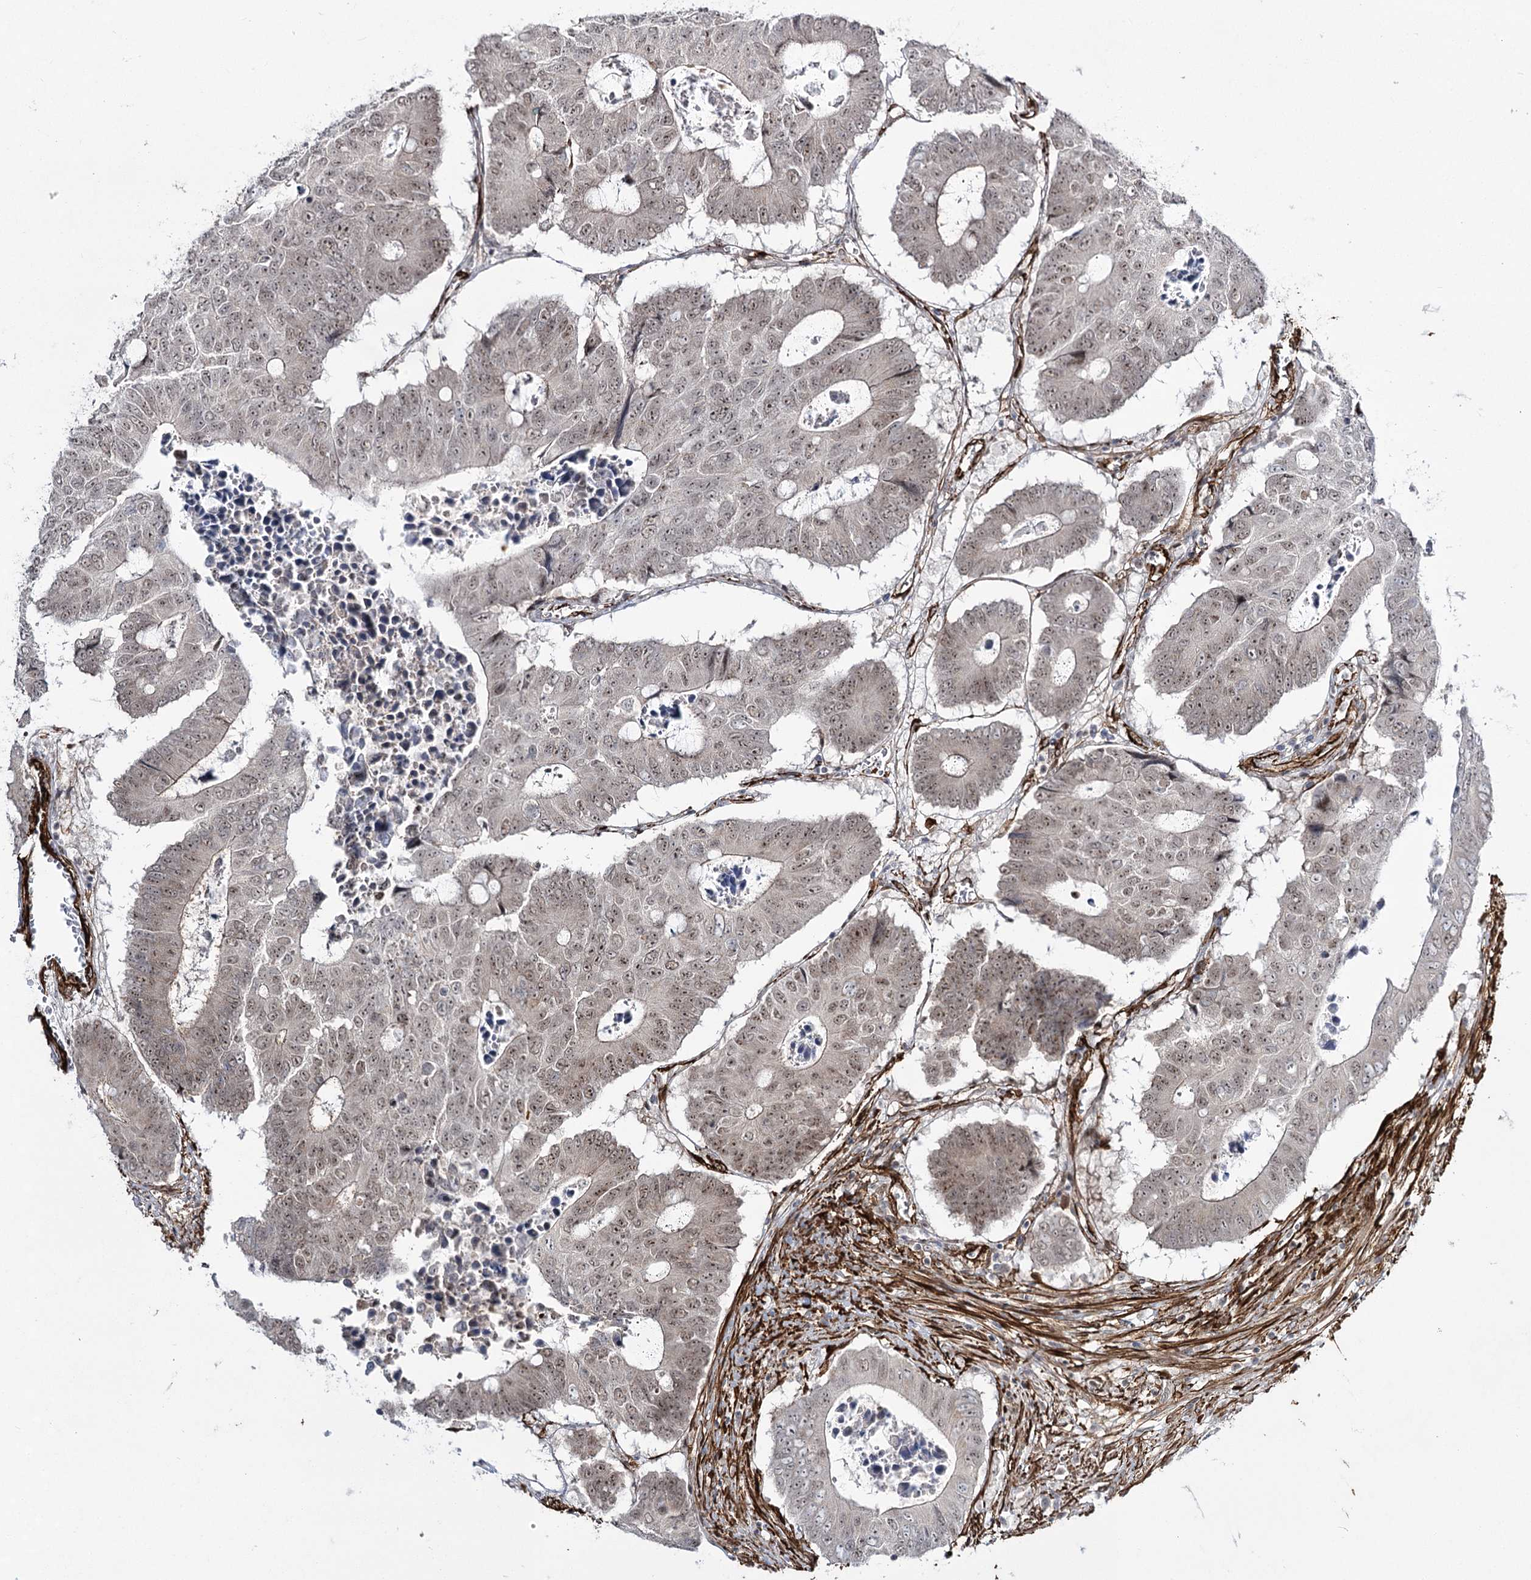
{"staining": {"intensity": "weak", "quantity": ">75%", "location": "nuclear"}, "tissue": "colorectal cancer", "cell_type": "Tumor cells", "image_type": "cancer", "snomed": [{"axis": "morphology", "description": "Adenocarcinoma, NOS"}, {"axis": "topography", "description": "Colon"}], "caption": "A low amount of weak nuclear expression is appreciated in about >75% of tumor cells in colorectal adenocarcinoma tissue. Nuclei are stained in blue.", "gene": "CWF19L1", "patient": {"sex": "male", "age": 87}}